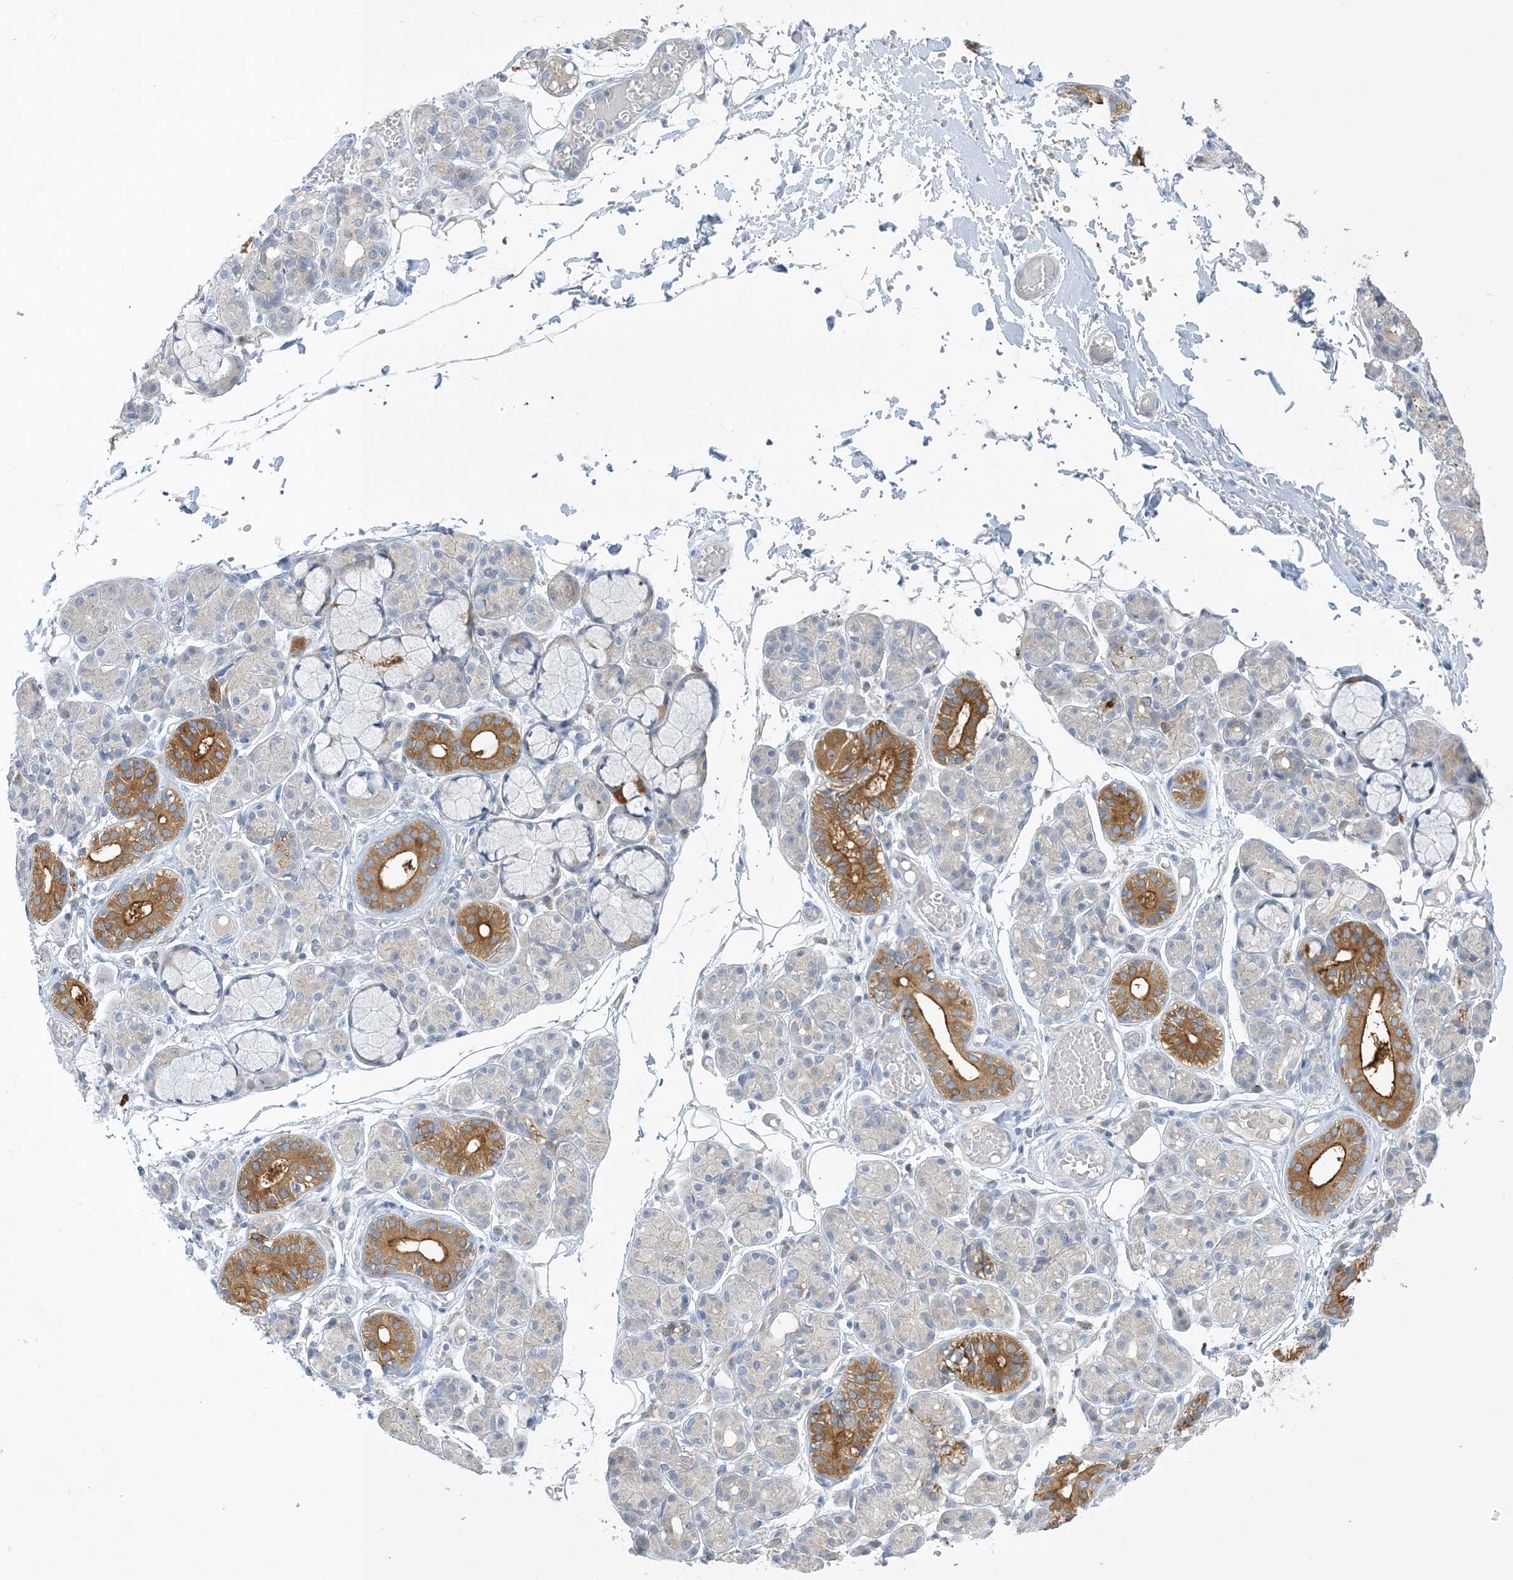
{"staining": {"intensity": "strong", "quantity": "<25%", "location": "cytoplasmic/membranous"}, "tissue": "salivary gland", "cell_type": "Glandular cells", "image_type": "normal", "snomed": [{"axis": "morphology", "description": "Normal tissue, NOS"}, {"axis": "topography", "description": "Salivary gland"}], "caption": "Immunohistochemistry image of benign salivary gland: human salivary gland stained using immunohistochemistry demonstrates medium levels of strong protein expression localized specifically in the cytoplasmic/membranous of glandular cells, appearing as a cytoplasmic/membranous brown color.", "gene": "XIRP2", "patient": {"sex": "male", "age": 63}}